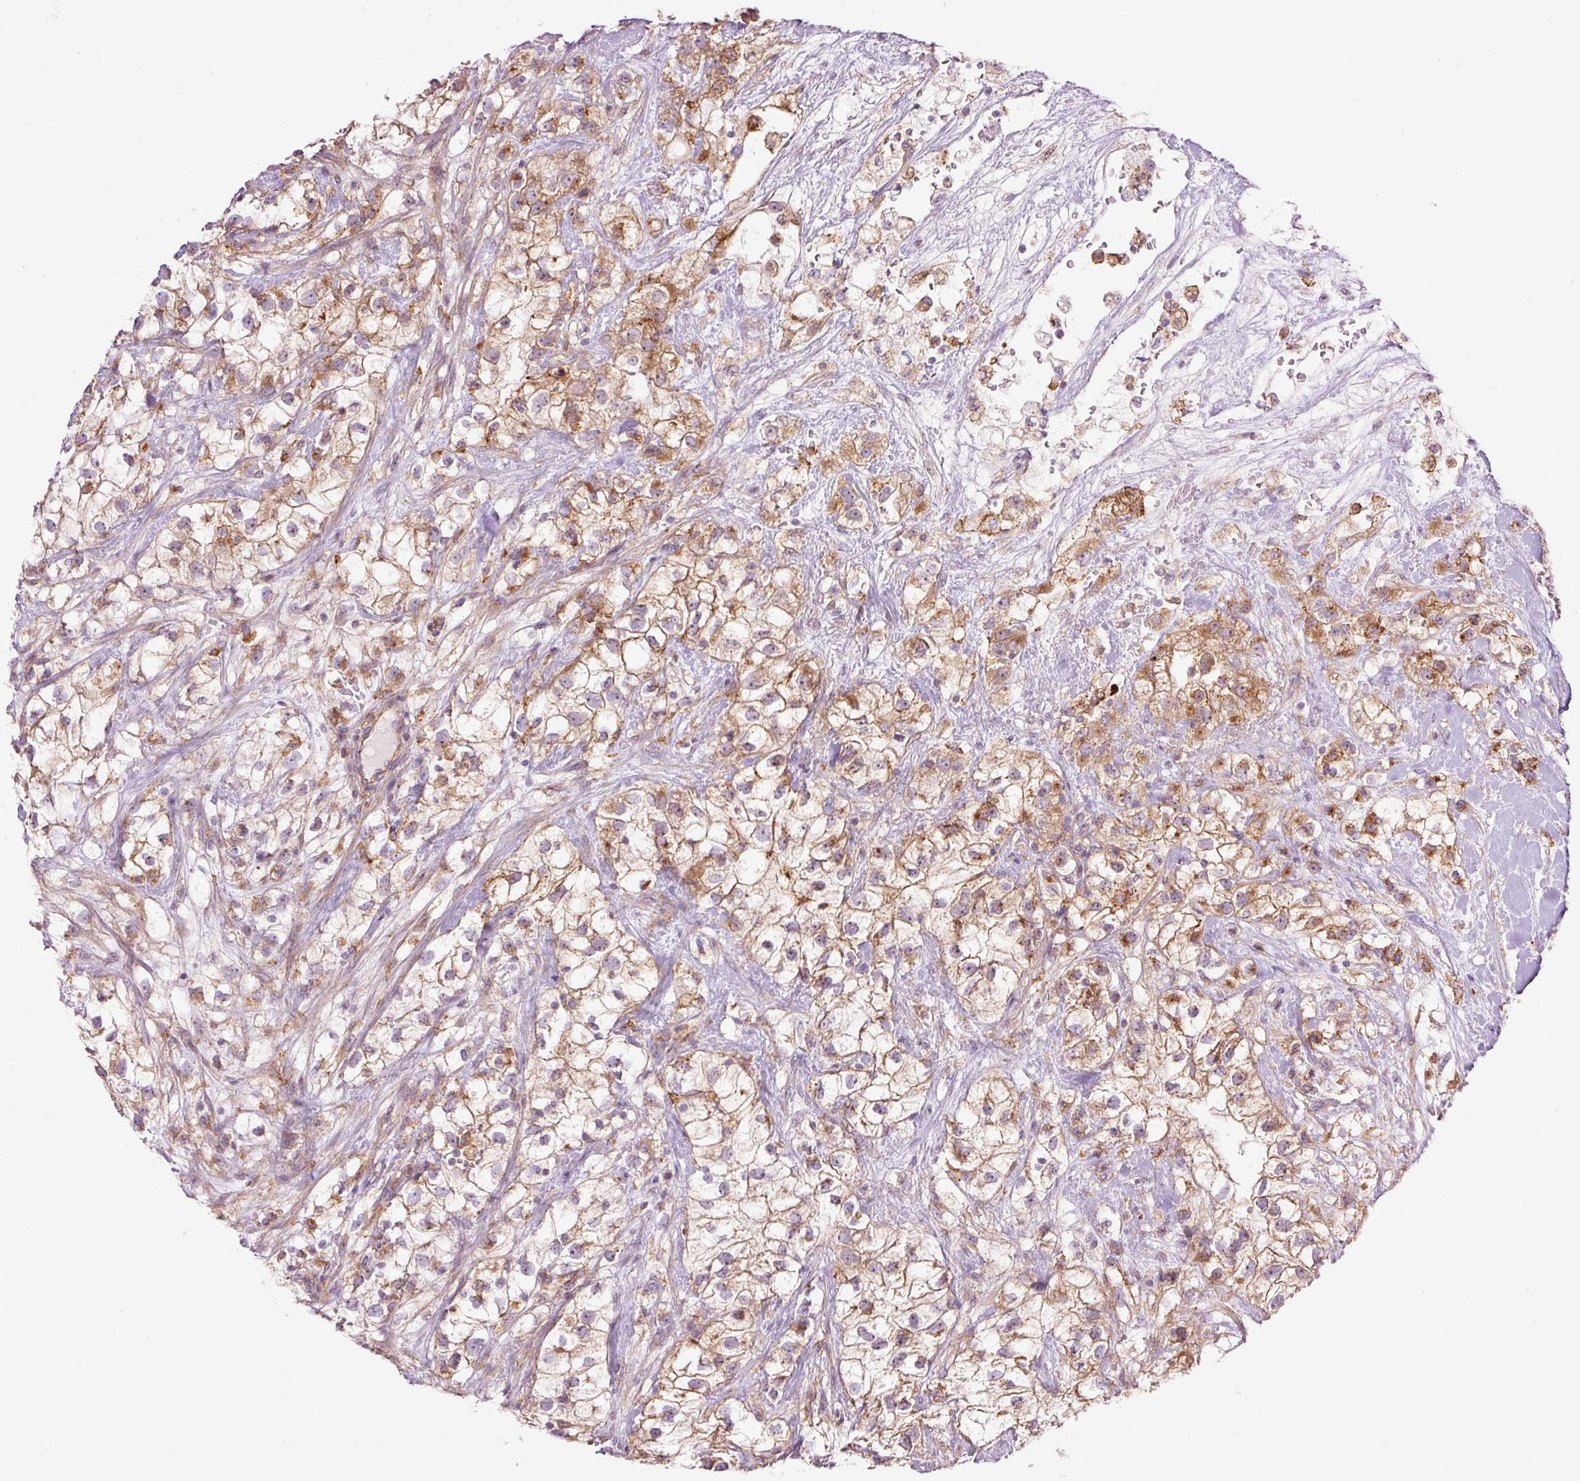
{"staining": {"intensity": "moderate", "quantity": ">75%", "location": "cytoplasmic/membranous"}, "tissue": "renal cancer", "cell_type": "Tumor cells", "image_type": "cancer", "snomed": [{"axis": "morphology", "description": "Adenocarcinoma, NOS"}, {"axis": "topography", "description": "Kidney"}], "caption": "This is an image of immunohistochemistry staining of adenocarcinoma (renal), which shows moderate staining in the cytoplasmic/membranous of tumor cells.", "gene": "SH2D6", "patient": {"sex": "male", "age": 59}}